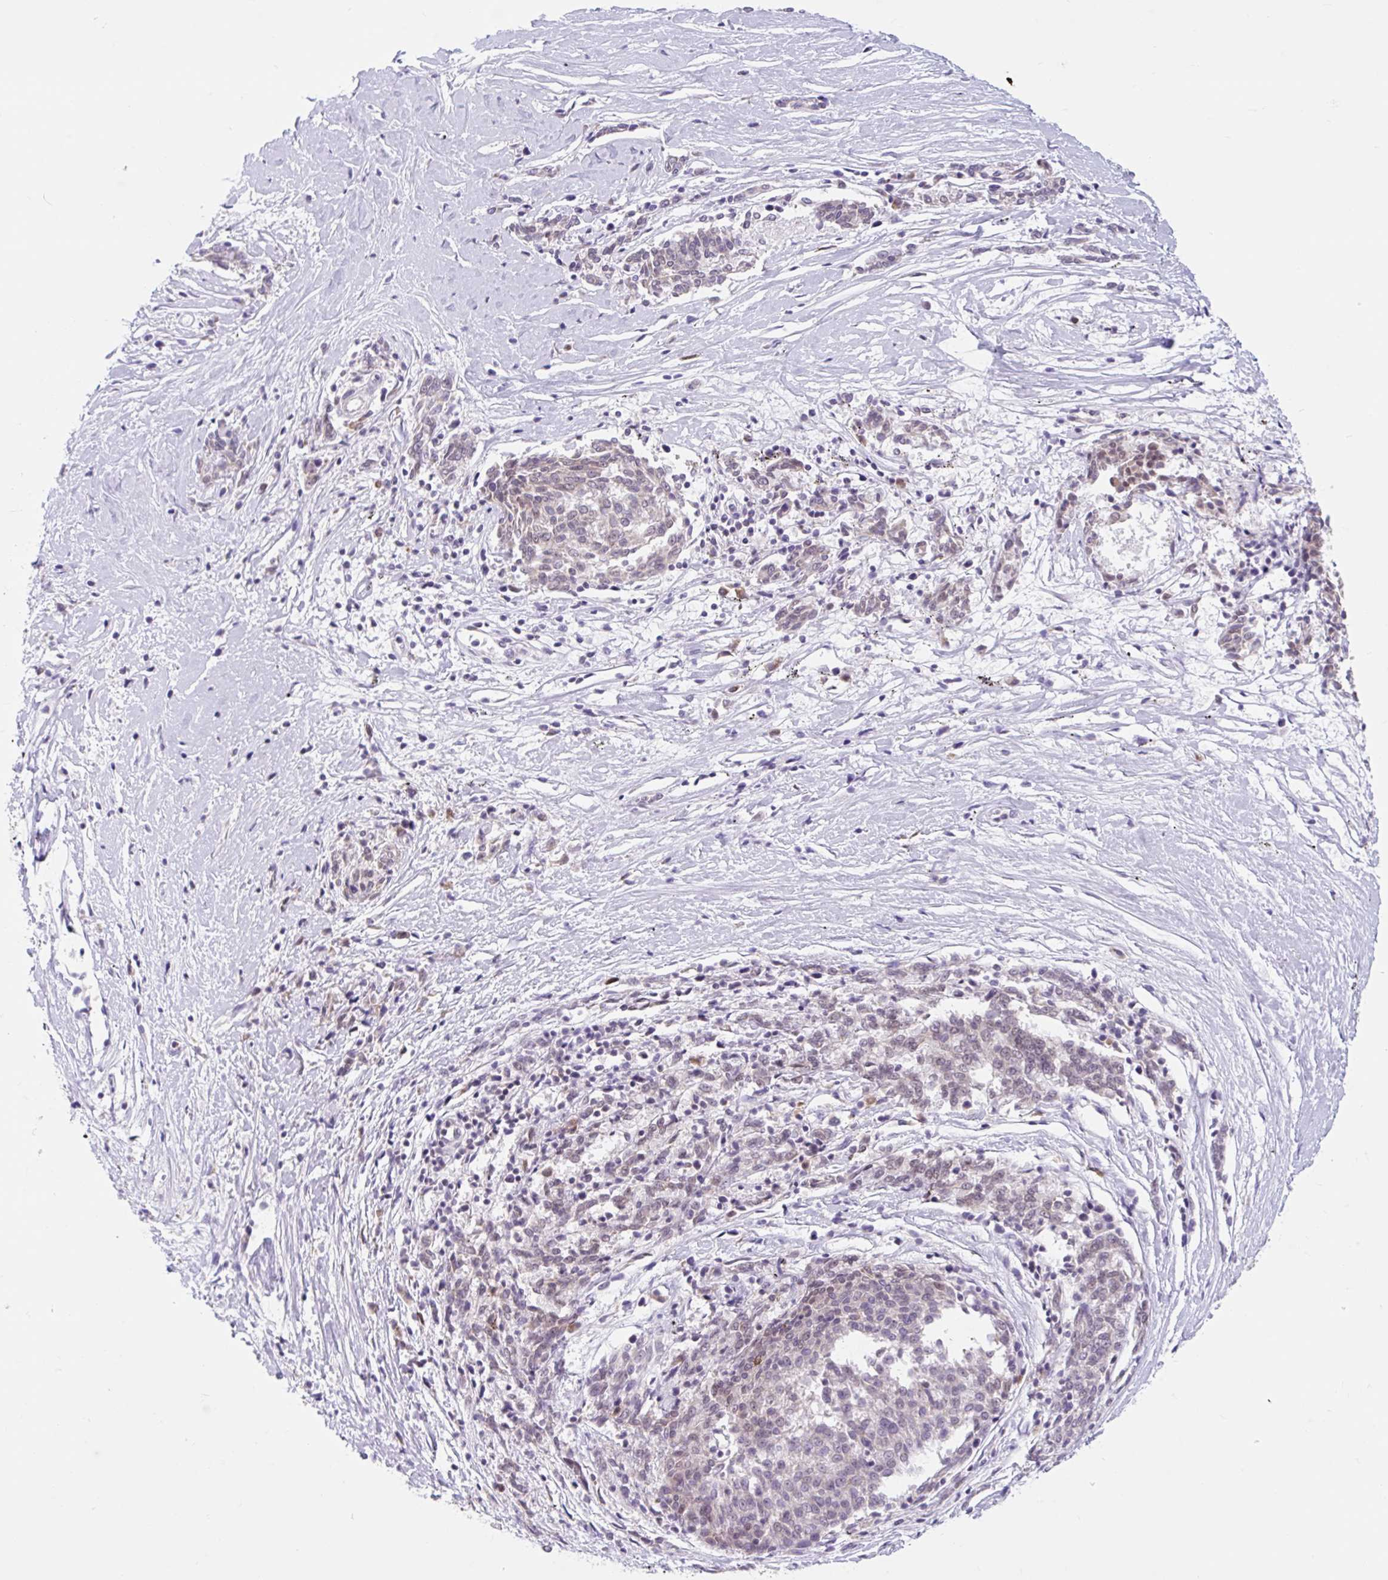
{"staining": {"intensity": "negative", "quantity": "none", "location": "none"}, "tissue": "melanoma", "cell_type": "Tumor cells", "image_type": "cancer", "snomed": [{"axis": "morphology", "description": "Malignant melanoma, NOS"}, {"axis": "topography", "description": "Skin"}], "caption": "Human malignant melanoma stained for a protein using immunohistochemistry exhibits no expression in tumor cells.", "gene": "SRSF10", "patient": {"sex": "female", "age": 72}}